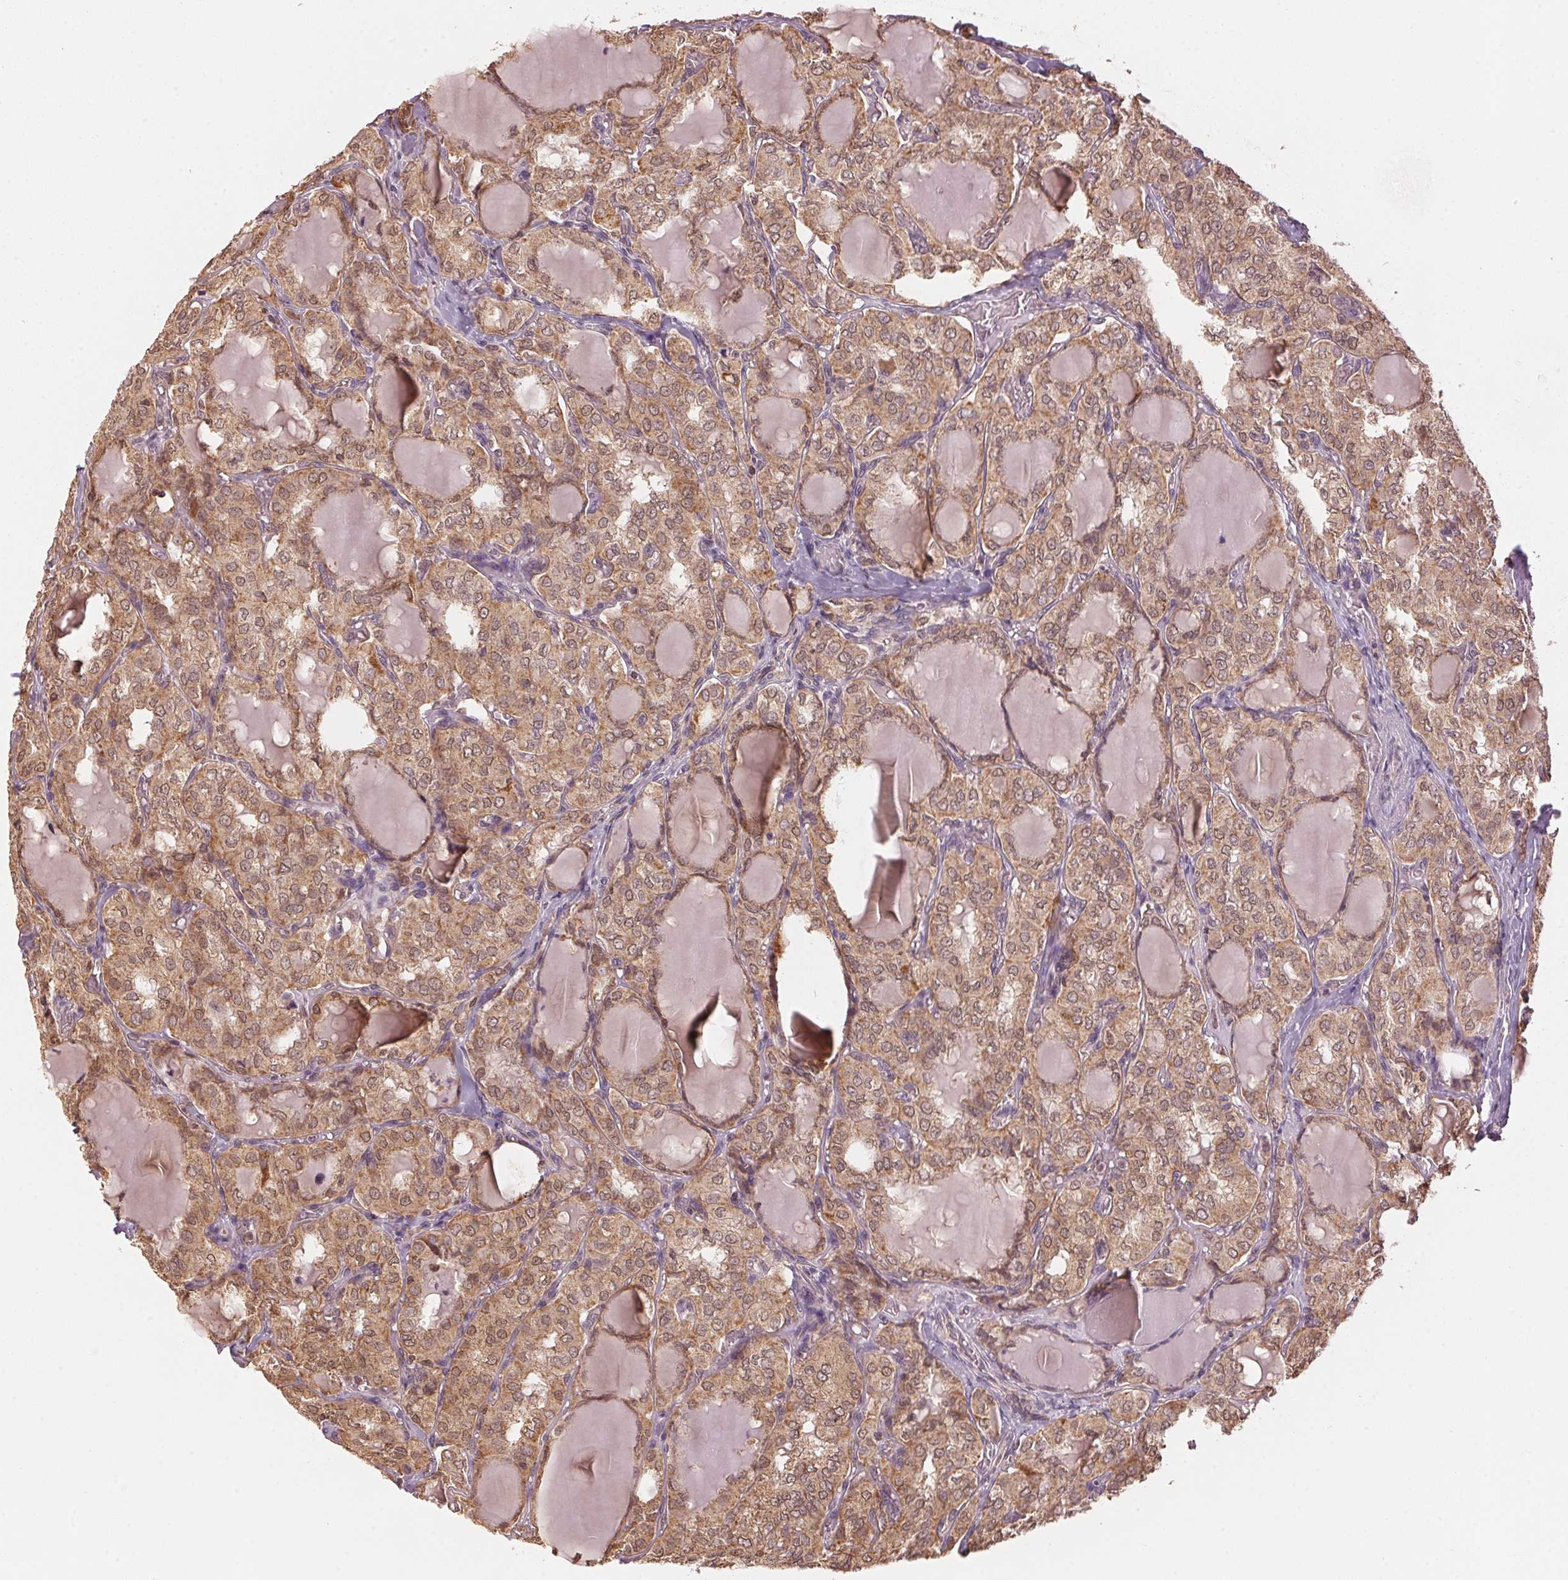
{"staining": {"intensity": "moderate", "quantity": ">75%", "location": "cytoplasmic/membranous"}, "tissue": "thyroid cancer", "cell_type": "Tumor cells", "image_type": "cancer", "snomed": [{"axis": "morphology", "description": "Papillary adenocarcinoma, NOS"}, {"axis": "topography", "description": "Thyroid gland"}], "caption": "About >75% of tumor cells in human thyroid cancer (papillary adenocarcinoma) show moderate cytoplasmic/membranous protein staining as visualized by brown immunohistochemical staining.", "gene": "ARHGAP6", "patient": {"sex": "male", "age": 20}}